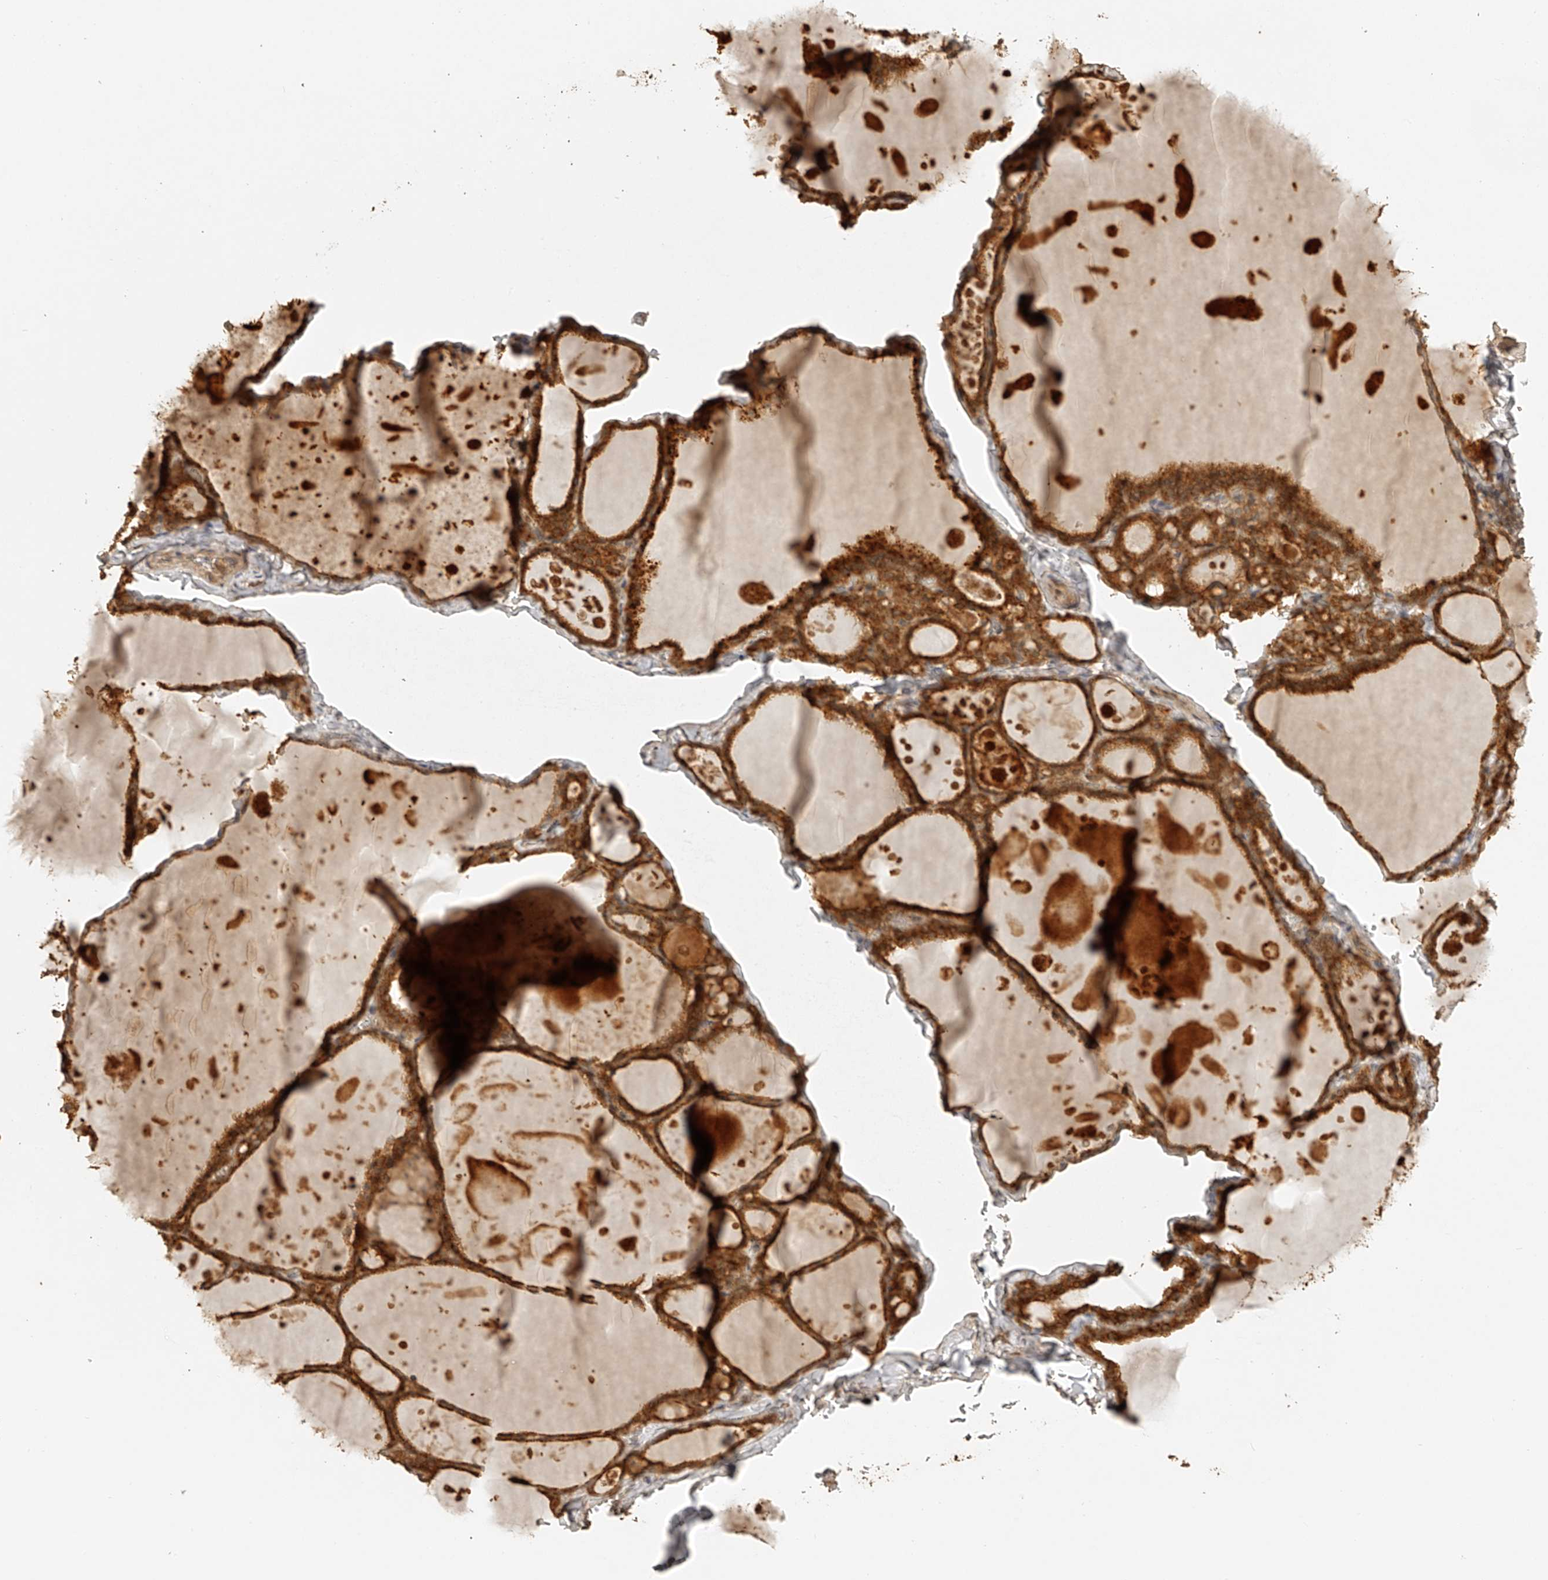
{"staining": {"intensity": "moderate", "quantity": ">75%", "location": "cytoplasmic/membranous"}, "tissue": "thyroid gland", "cell_type": "Glandular cells", "image_type": "normal", "snomed": [{"axis": "morphology", "description": "Normal tissue, NOS"}, {"axis": "topography", "description": "Thyroid gland"}], "caption": "Normal thyroid gland shows moderate cytoplasmic/membranous positivity in about >75% of glandular cells, visualized by immunohistochemistry.", "gene": "BCL2L11", "patient": {"sex": "male", "age": 56}}